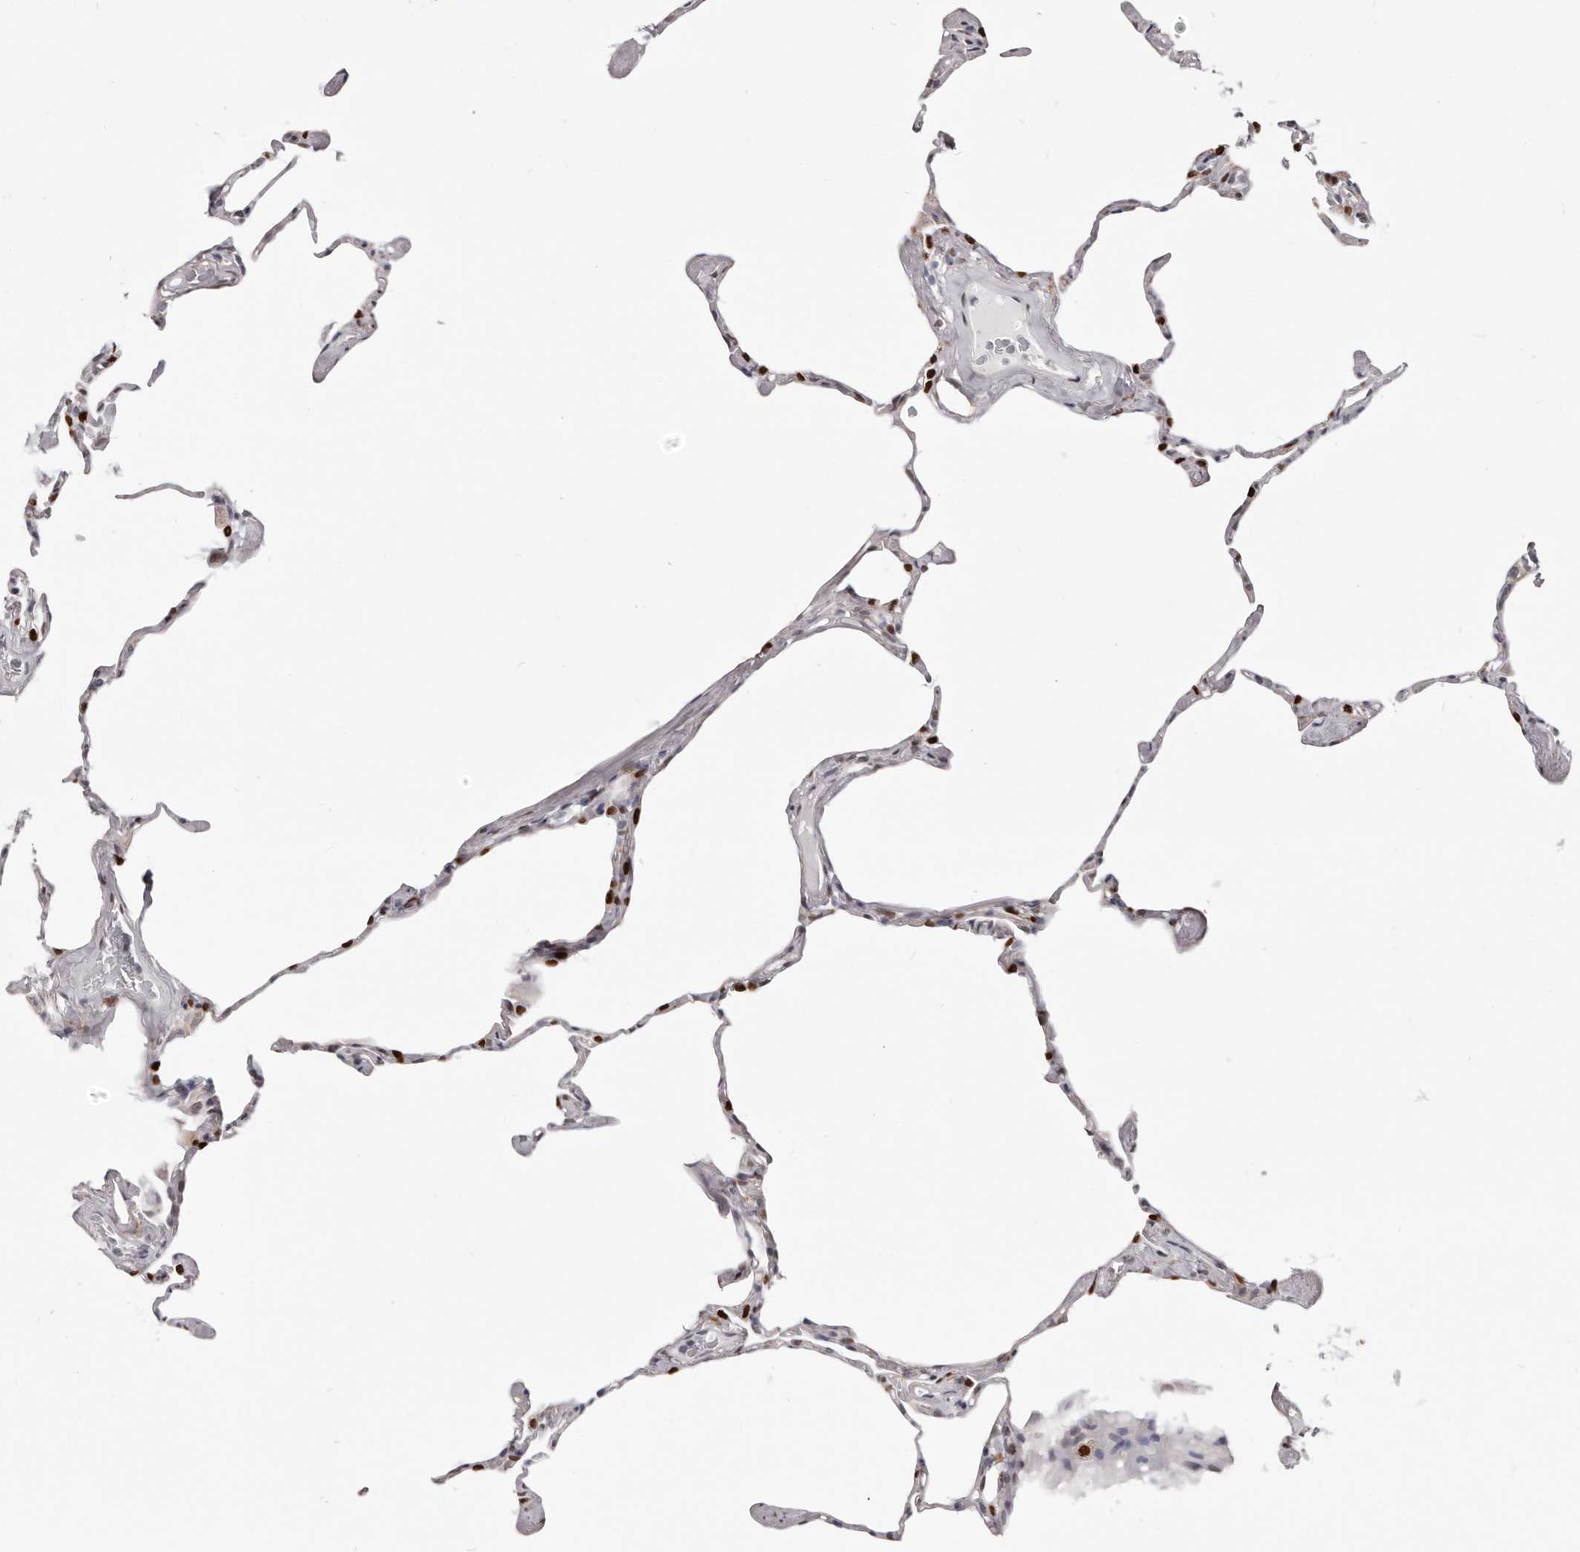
{"staining": {"intensity": "moderate", "quantity": "25%-75%", "location": "nuclear"}, "tissue": "lung", "cell_type": "Alveolar cells", "image_type": "normal", "snomed": [{"axis": "morphology", "description": "Normal tissue, NOS"}, {"axis": "topography", "description": "Lung"}], "caption": "Protein analysis of benign lung demonstrates moderate nuclear expression in about 25%-75% of alveolar cells. The protein of interest is shown in brown color, while the nuclei are stained blue.", "gene": "SRP19", "patient": {"sex": "male", "age": 65}}